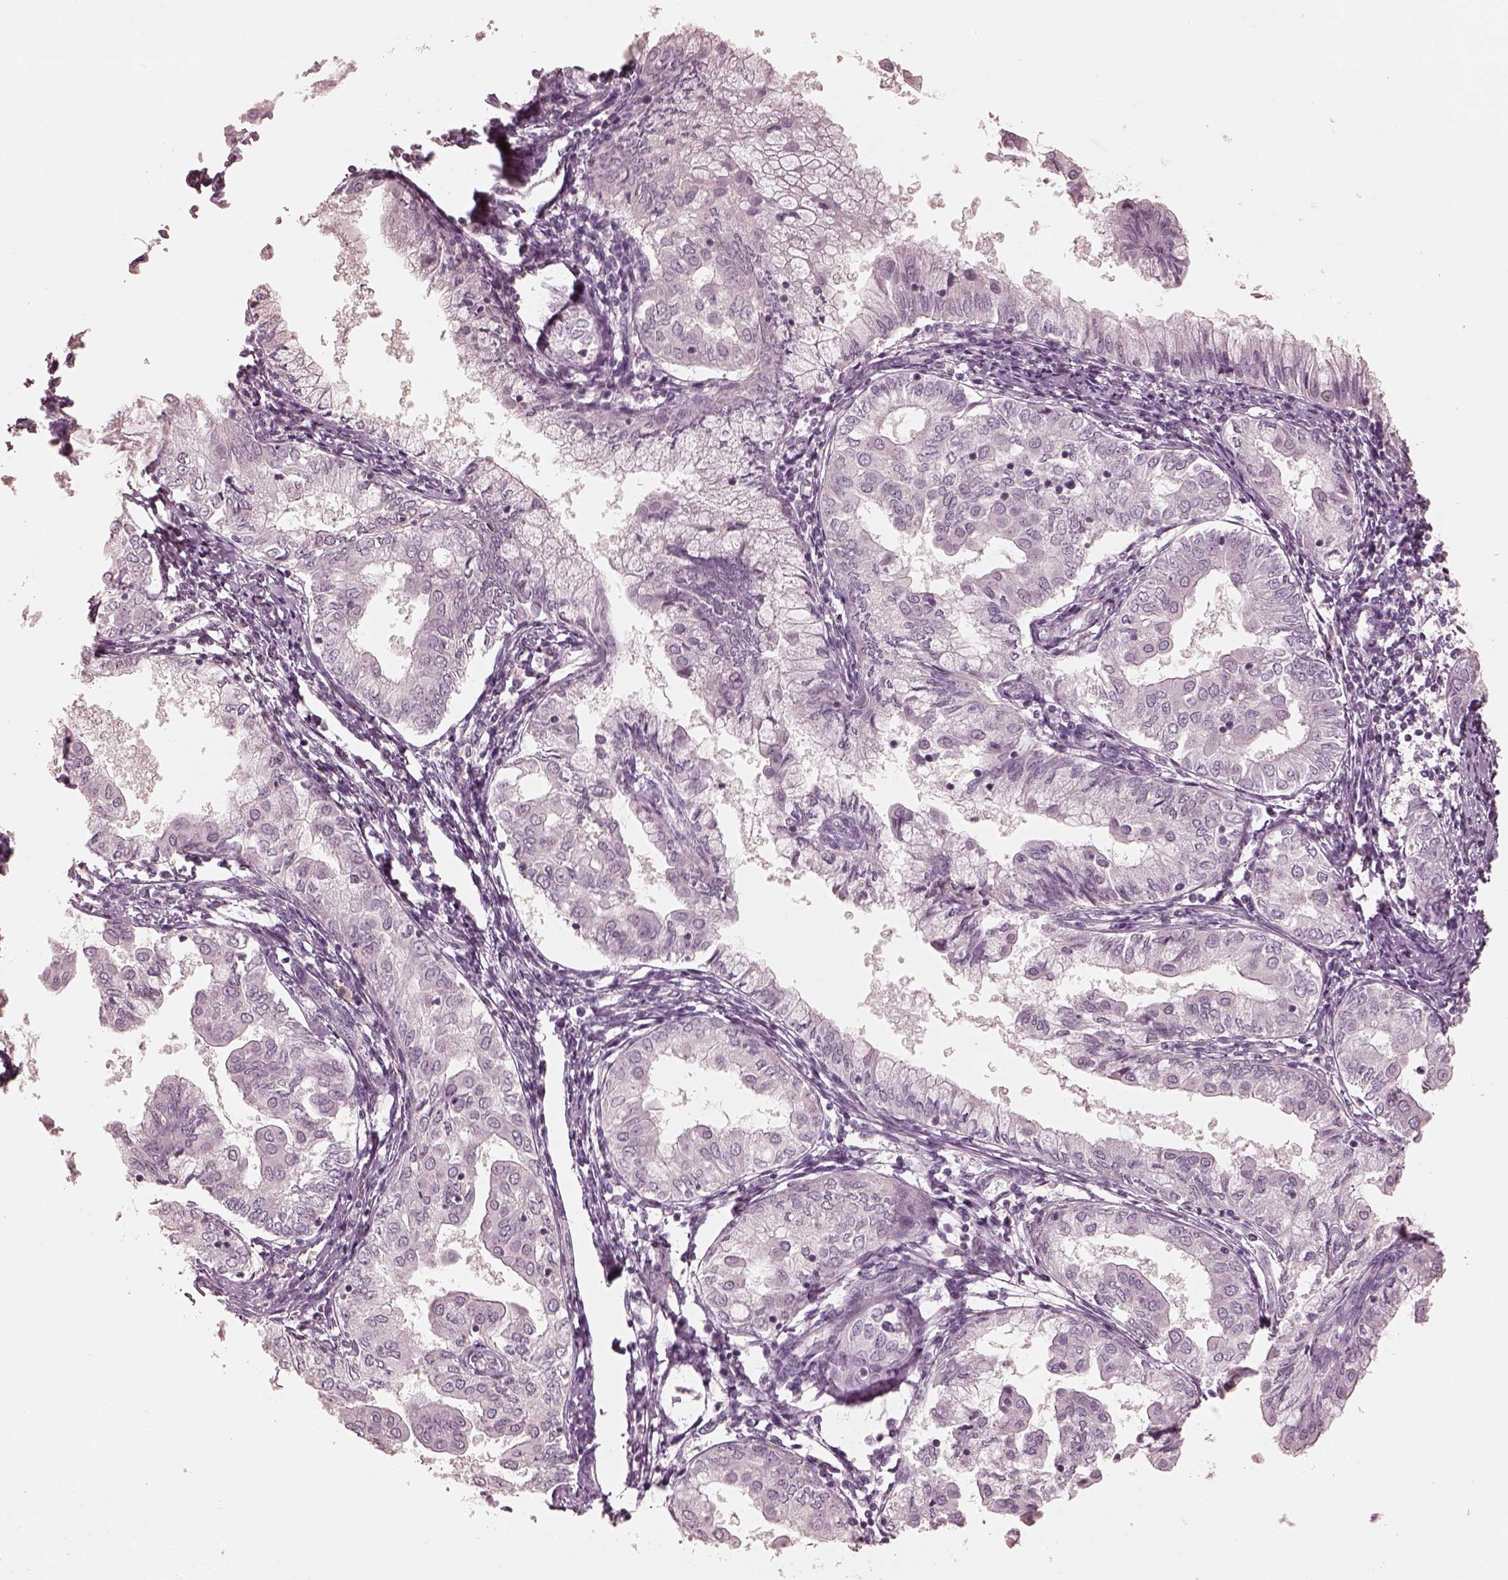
{"staining": {"intensity": "negative", "quantity": "none", "location": "none"}, "tissue": "endometrial cancer", "cell_type": "Tumor cells", "image_type": "cancer", "snomed": [{"axis": "morphology", "description": "Adenocarcinoma, NOS"}, {"axis": "topography", "description": "Endometrium"}], "caption": "This is an IHC histopathology image of endometrial adenocarcinoma. There is no staining in tumor cells.", "gene": "PRKACG", "patient": {"sex": "female", "age": 68}}